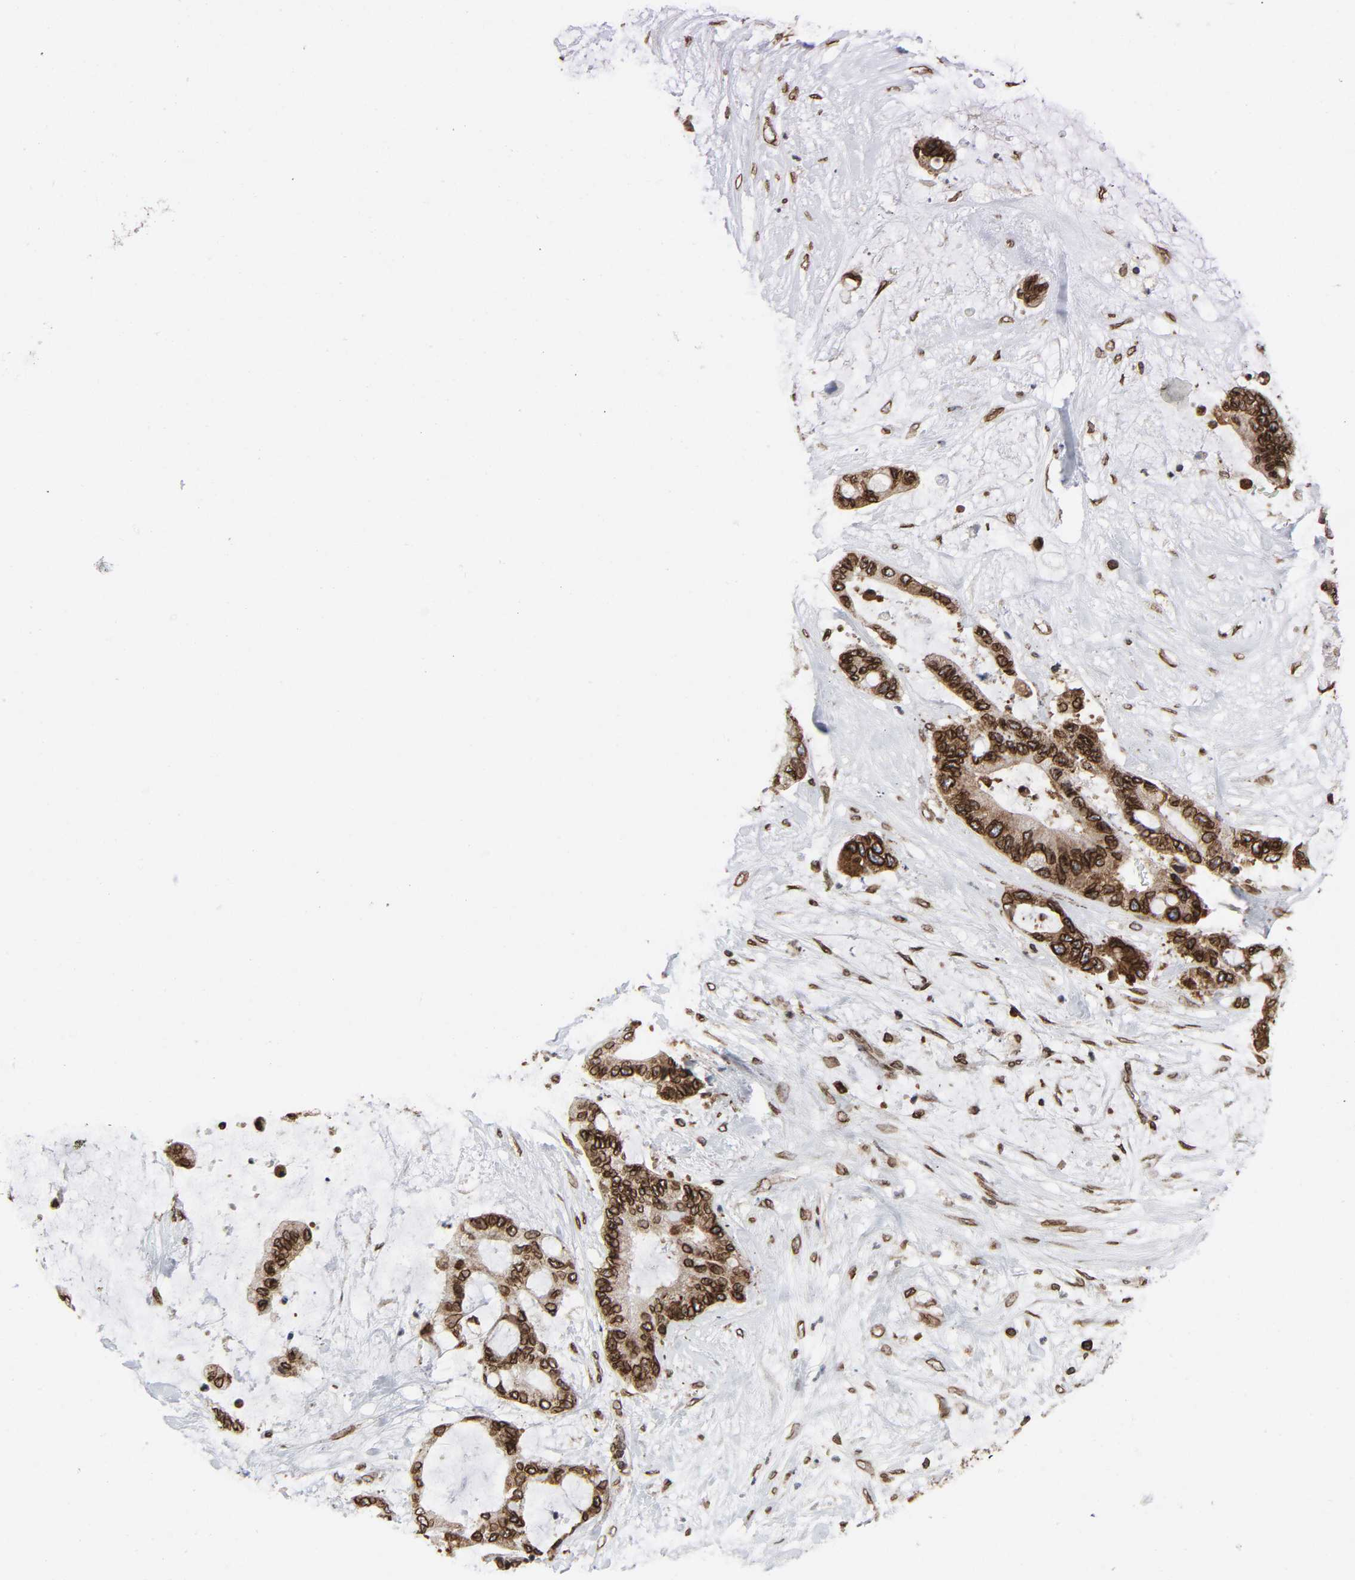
{"staining": {"intensity": "strong", "quantity": ">75%", "location": "cytoplasmic/membranous,nuclear"}, "tissue": "liver cancer", "cell_type": "Tumor cells", "image_type": "cancer", "snomed": [{"axis": "morphology", "description": "Cholangiocarcinoma"}, {"axis": "topography", "description": "Liver"}], "caption": "Liver cholangiocarcinoma tissue displays strong cytoplasmic/membranous and nuclear positivity in approximately >75% of tumor cells, visualized by immunohistochemistry.", "gene": "RANGAP1", "patient": {"sex": "female", "age": 73}}